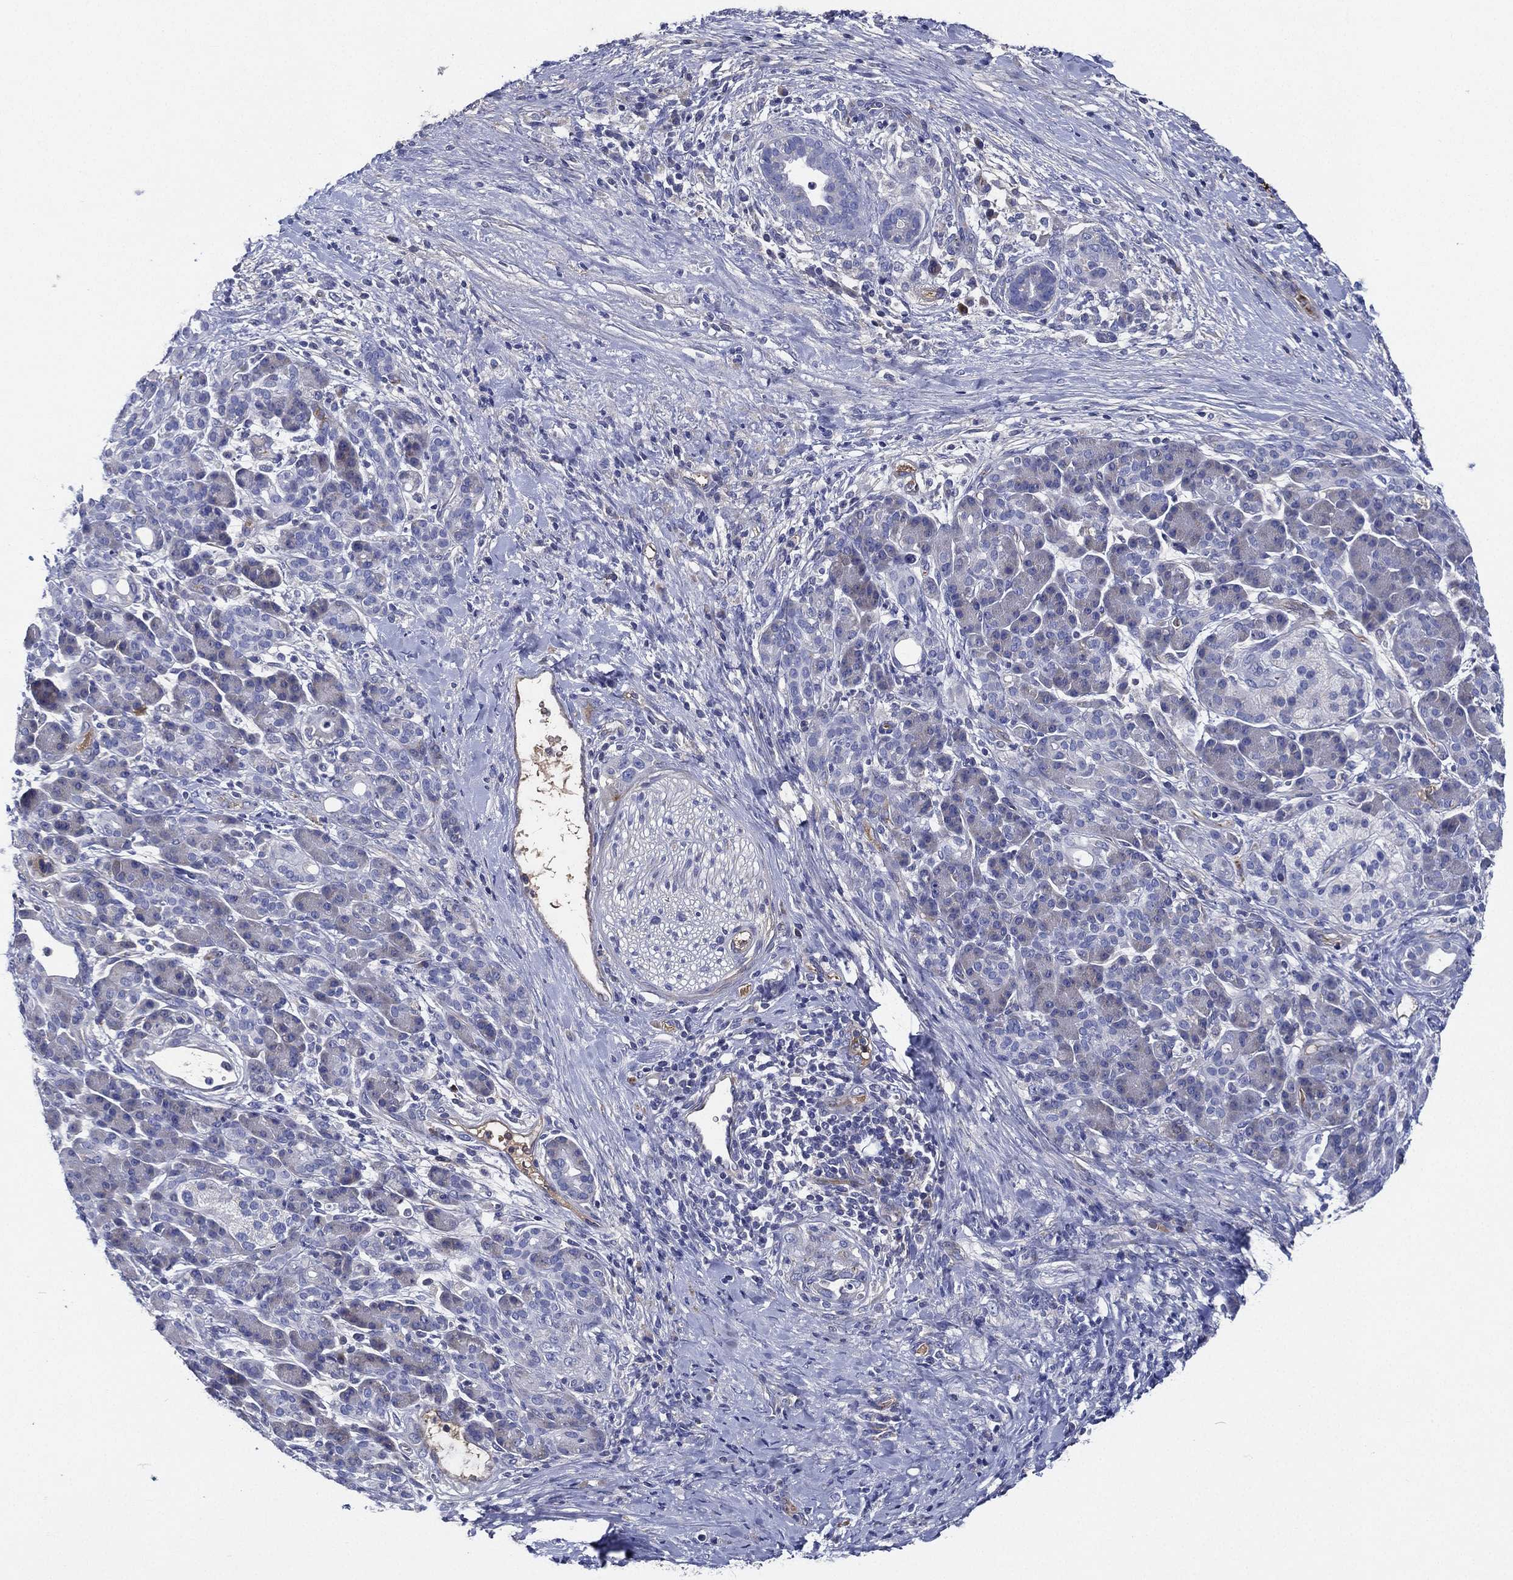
{"staining": {"intensity": "negative", "quantity": "none", "location": "none"}, "tissue": "pancreatic cancer", "cell_type": "Tumor cells", "image_type": "cancer", "snomed": [{"axis": "morphology", "description": "Adenocarcinoma, NOS"}, {"axis": "topography", "description": "Pancreas"}], "caption": "This is a histopathology image of immunohistochemistry (IHC) staining of adenocarcinoma (pancreatic), which shows no staining in tumor cells.", "gene": "TMPRSS11D", "patient": {"sex": "male", "age": 44}}